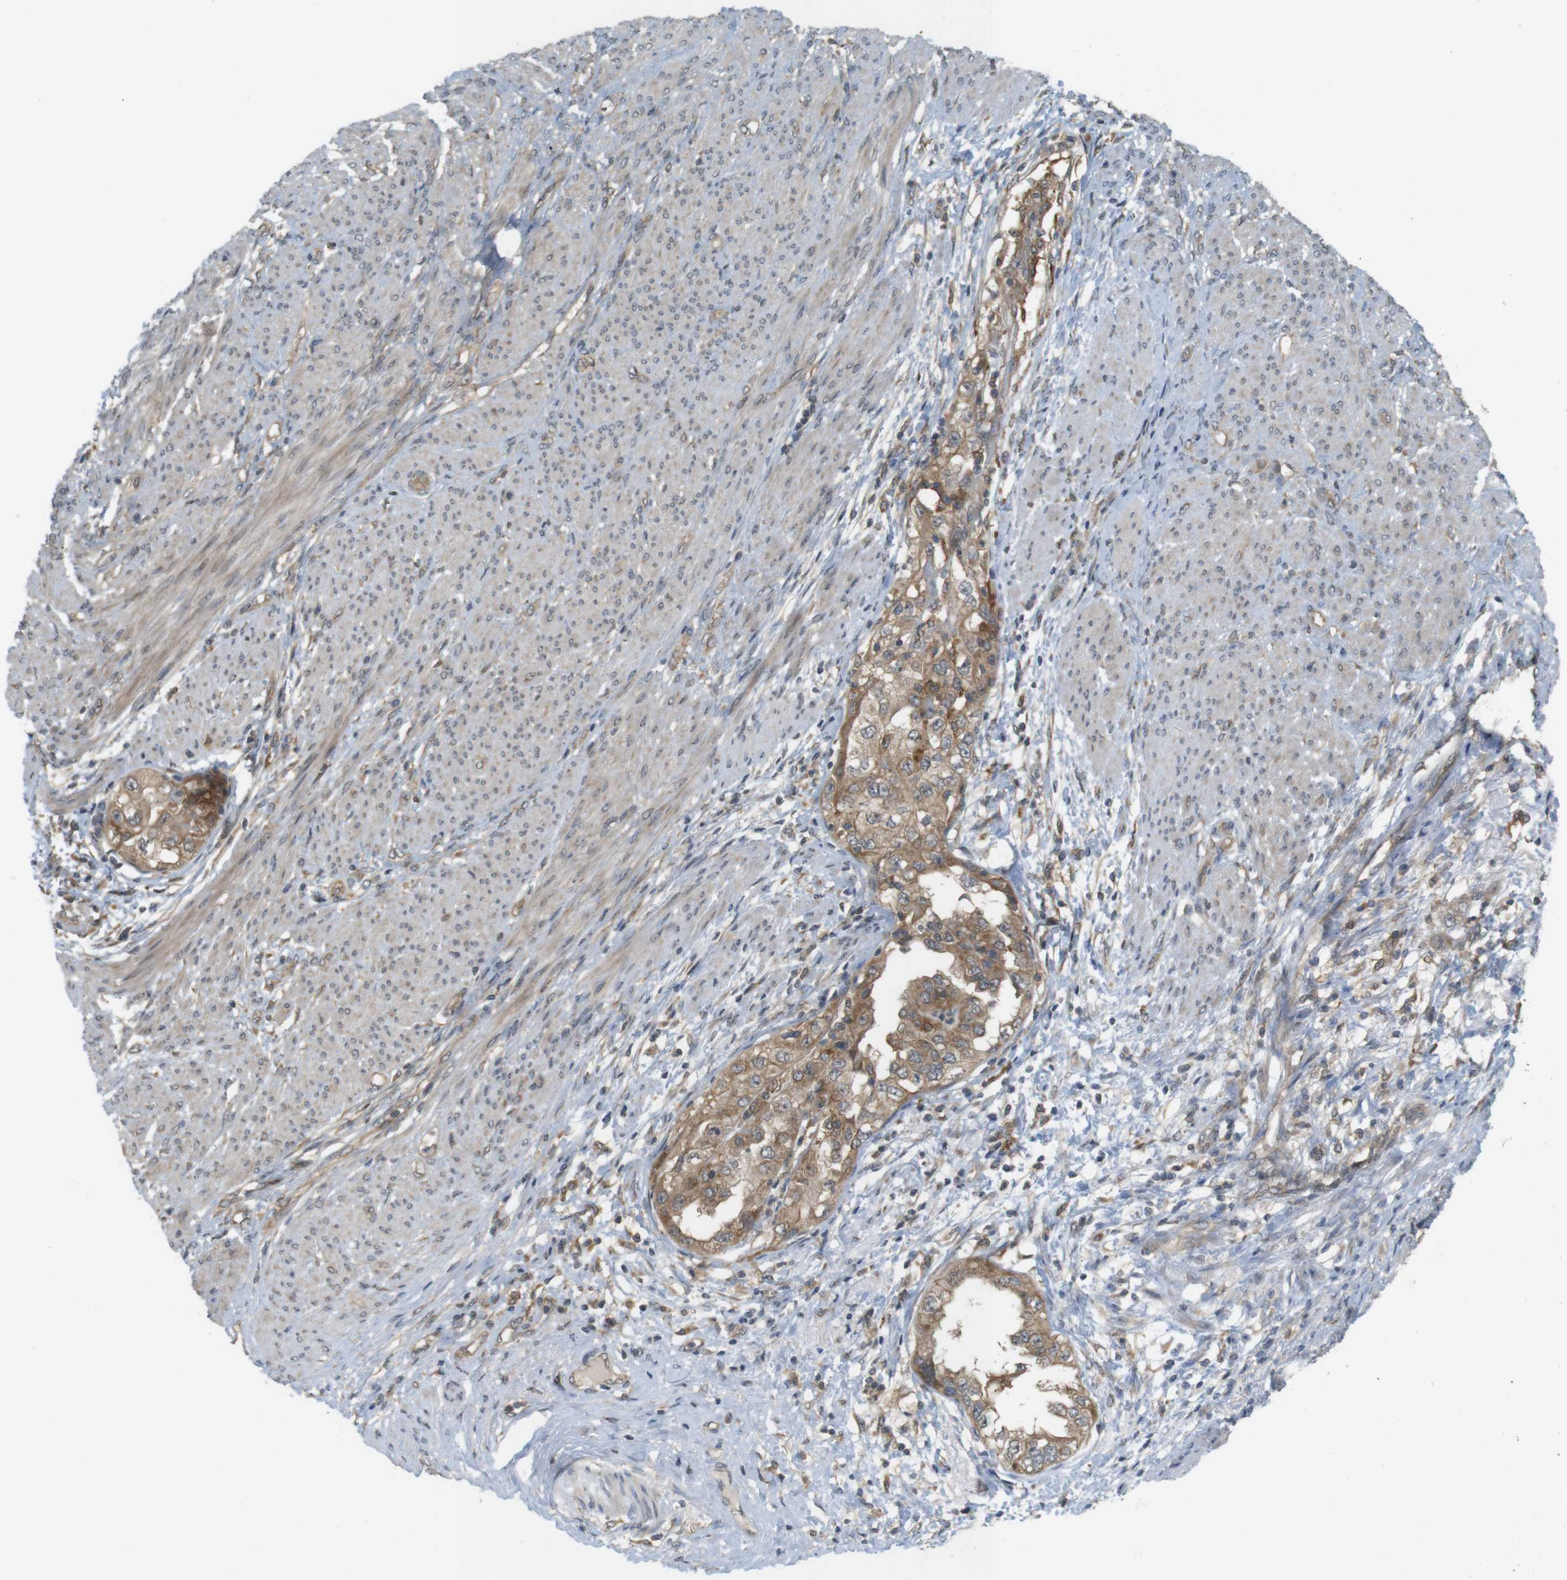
{"staining": {"intensity": "moderate", "quantity": ">75%", "location": "cytoplasmic/membranous"}, "tissue": "endometrial cancer", "cell_type": "Tumor cells", "image_type": "cancer", "snomed": [{"axis": "morphology", "description": "Adenocarcinoma, NOS"}, {"axis": "topography", "description": "Endometrium"}], "caption": "An image showing moderate cytoplasmic/membranous expression in approximately >75% of tumor cells in adenocarcinoma (endometrial), as visualized by brown immunohistochemical staining.", "gene": "RNF130", "patient": {"sex": "female", "age": 85}}